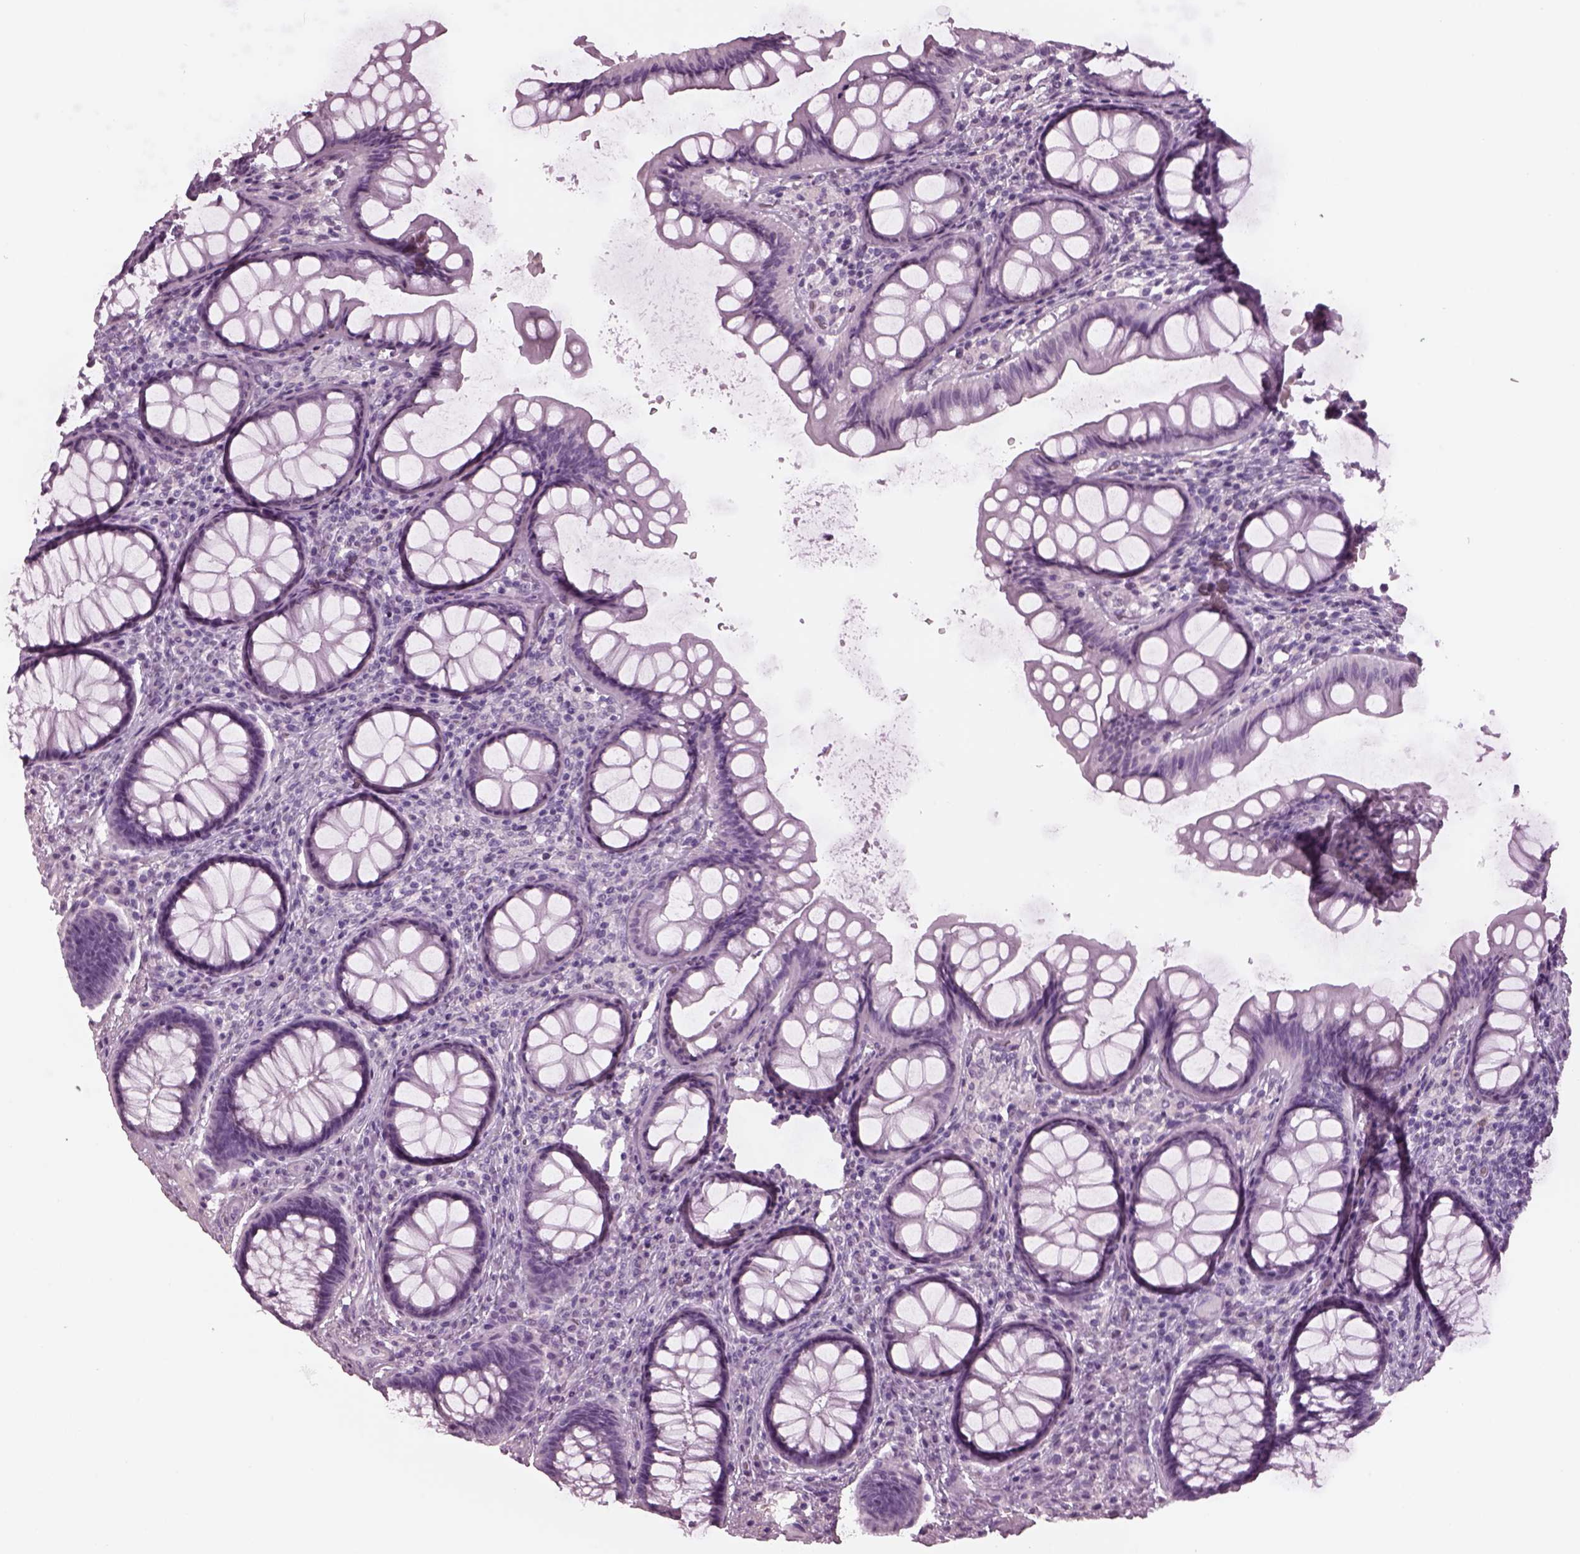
{"staining": {"intensity": "negative", "quantity": "none", "location": "none"}, "tissue": "colon", "cell_type": "Endothelial cells", "image_type": "normal", "snomed": [{"axis": "morphology", "description": "Normal tissue, NOS"}, {"axis": "topography", "description": "Colon"}], "caption": "Endothelial cells are negative for brown protein staining in benign colon. (Stains: DAB IHC with hematoxylin counter stain, Microscopy: brightfield microscopy at high magnification).", "gene": "TPPP2", "patient": {"sex": "female", "age": 65}}